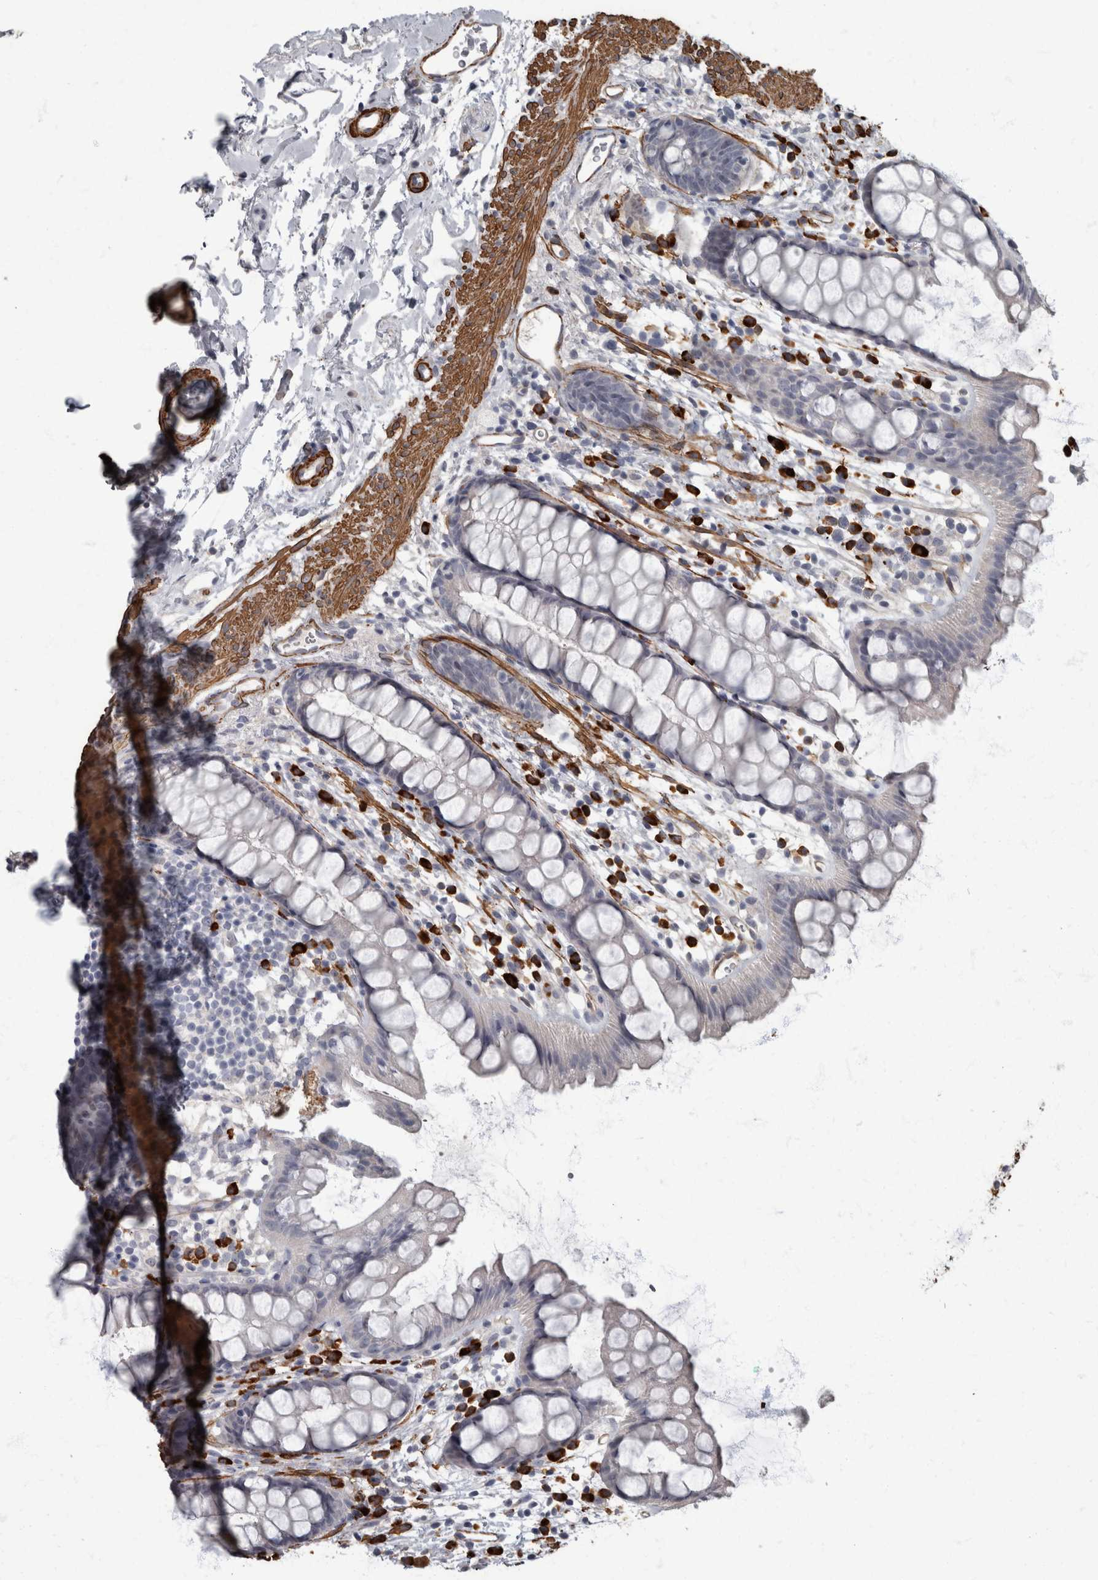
{"staining": {"intensity": "negative", "quantity": "none", "location": "none"}, "tissue": "rectum", "cell_type": "Glandular cells", "image_type": "normal", "snomed": [{"axis": "morphology", "description": "Normal tissue, NOS"}, {"axis": "topography", "description": "Rectum"}], "caption": "IHC of unremarkable human rectum displays no positivity in glandular cells. The staining was performed using DAB (3,3'-diaminobenzidine) to visualize the protein expression in brown, while the nuclei were stained in blue with hematoxylin (Magnification: 20x).", "gene": "MASTL", "patient": {"sex": "female", "age": 65}}